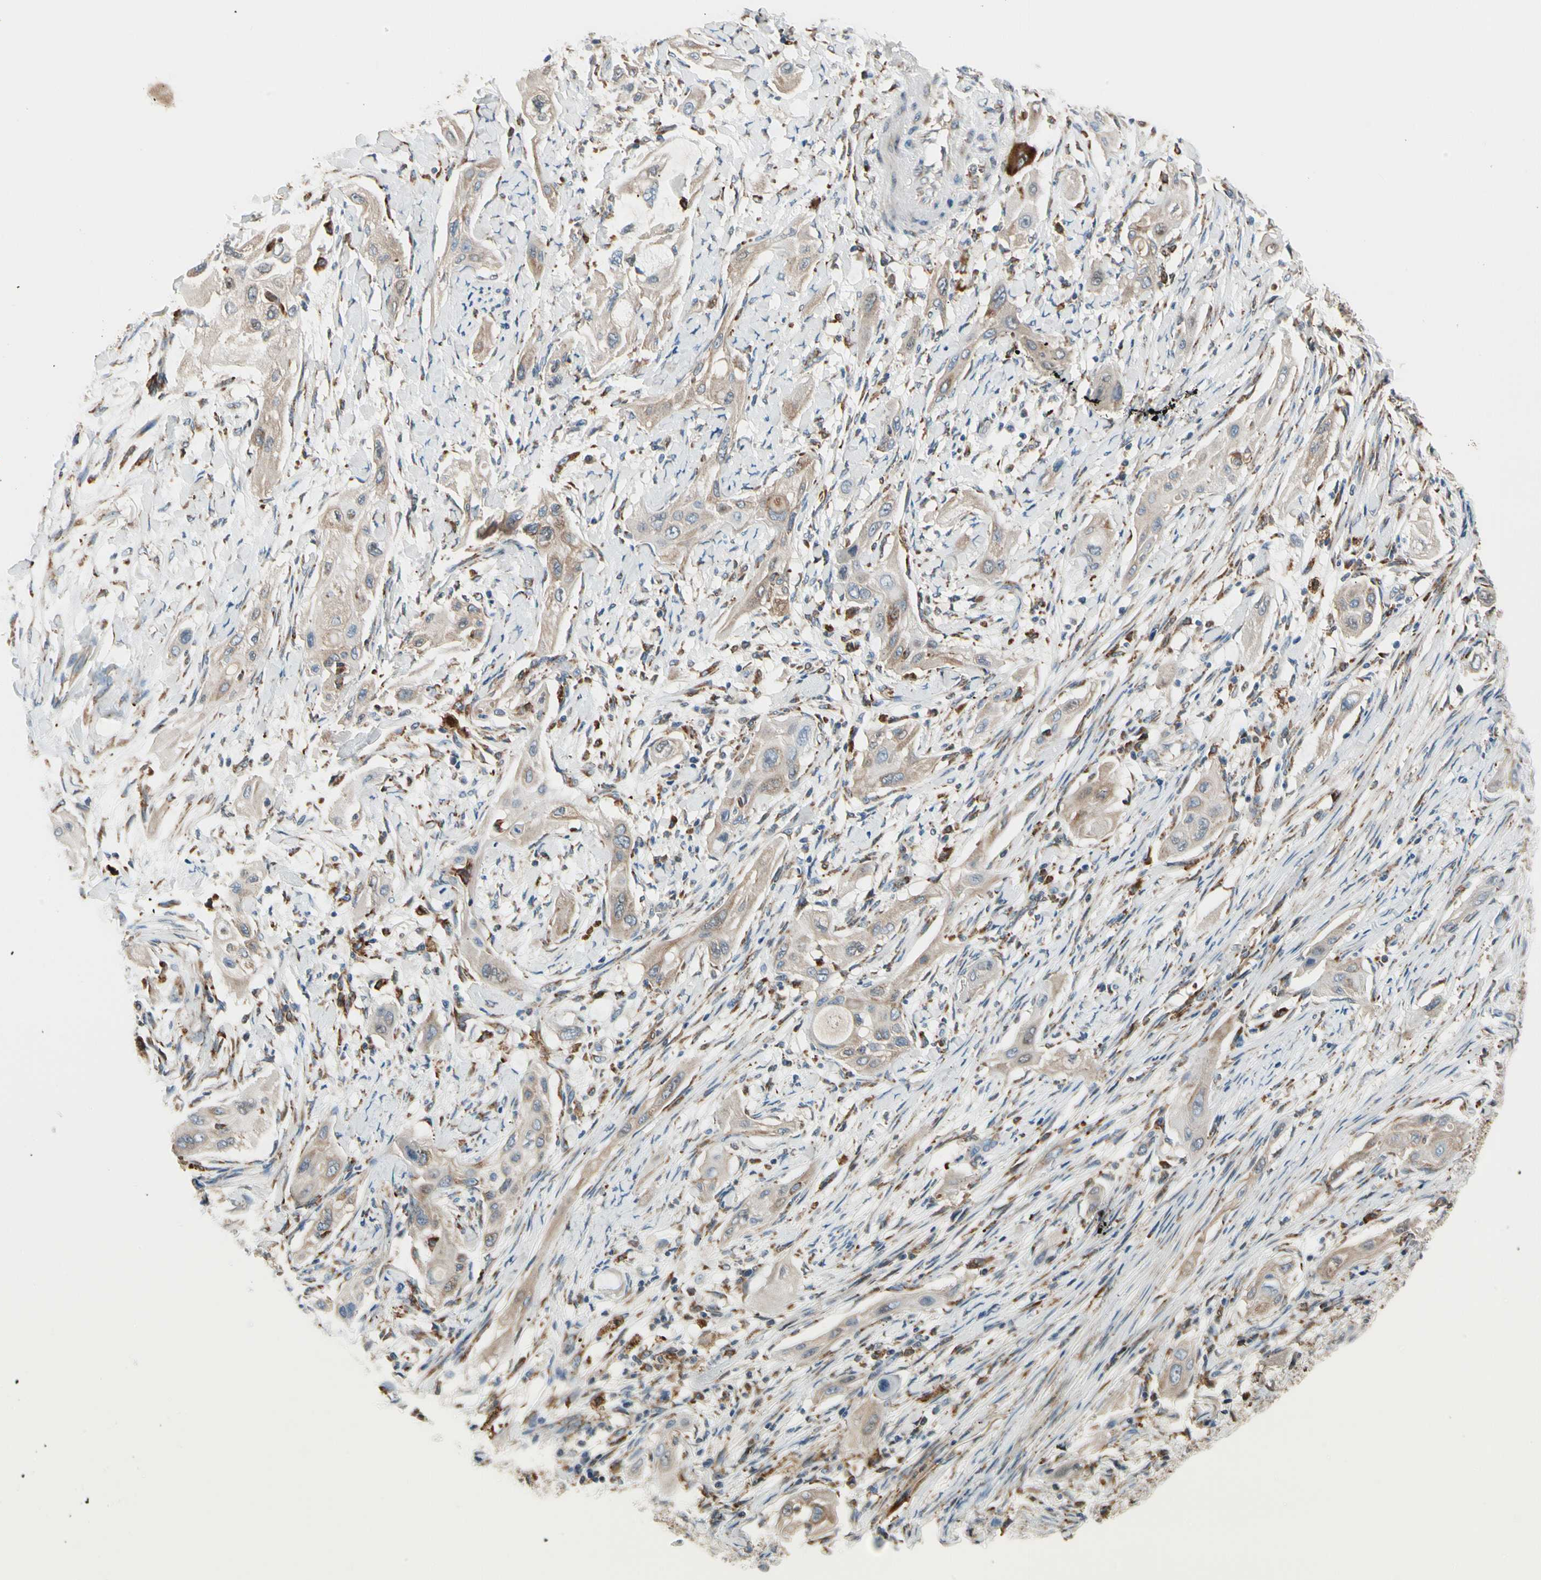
{"staining": {"intensity": "weak", "quantity": ">75%", "location": "cytoplasmic/membranous"}, "tissue": "lung cancer", "cell_type": "Tumor cells", "image_type": "cancer", "snomed": [{"axis": "morphology", "description": "Squamous cell carcinoma, NOS"}, {"axis": "topography", "description": "Lung"}], "caption": "Immunohistochemical staining of lung squamous cell carcinoma shows low levels of weak cytoplasmic/membranous protein expression in approximately >75% of tumor cells.", "gene": "LRPAP1", "patient": {"sex": "female", "age": 47}}